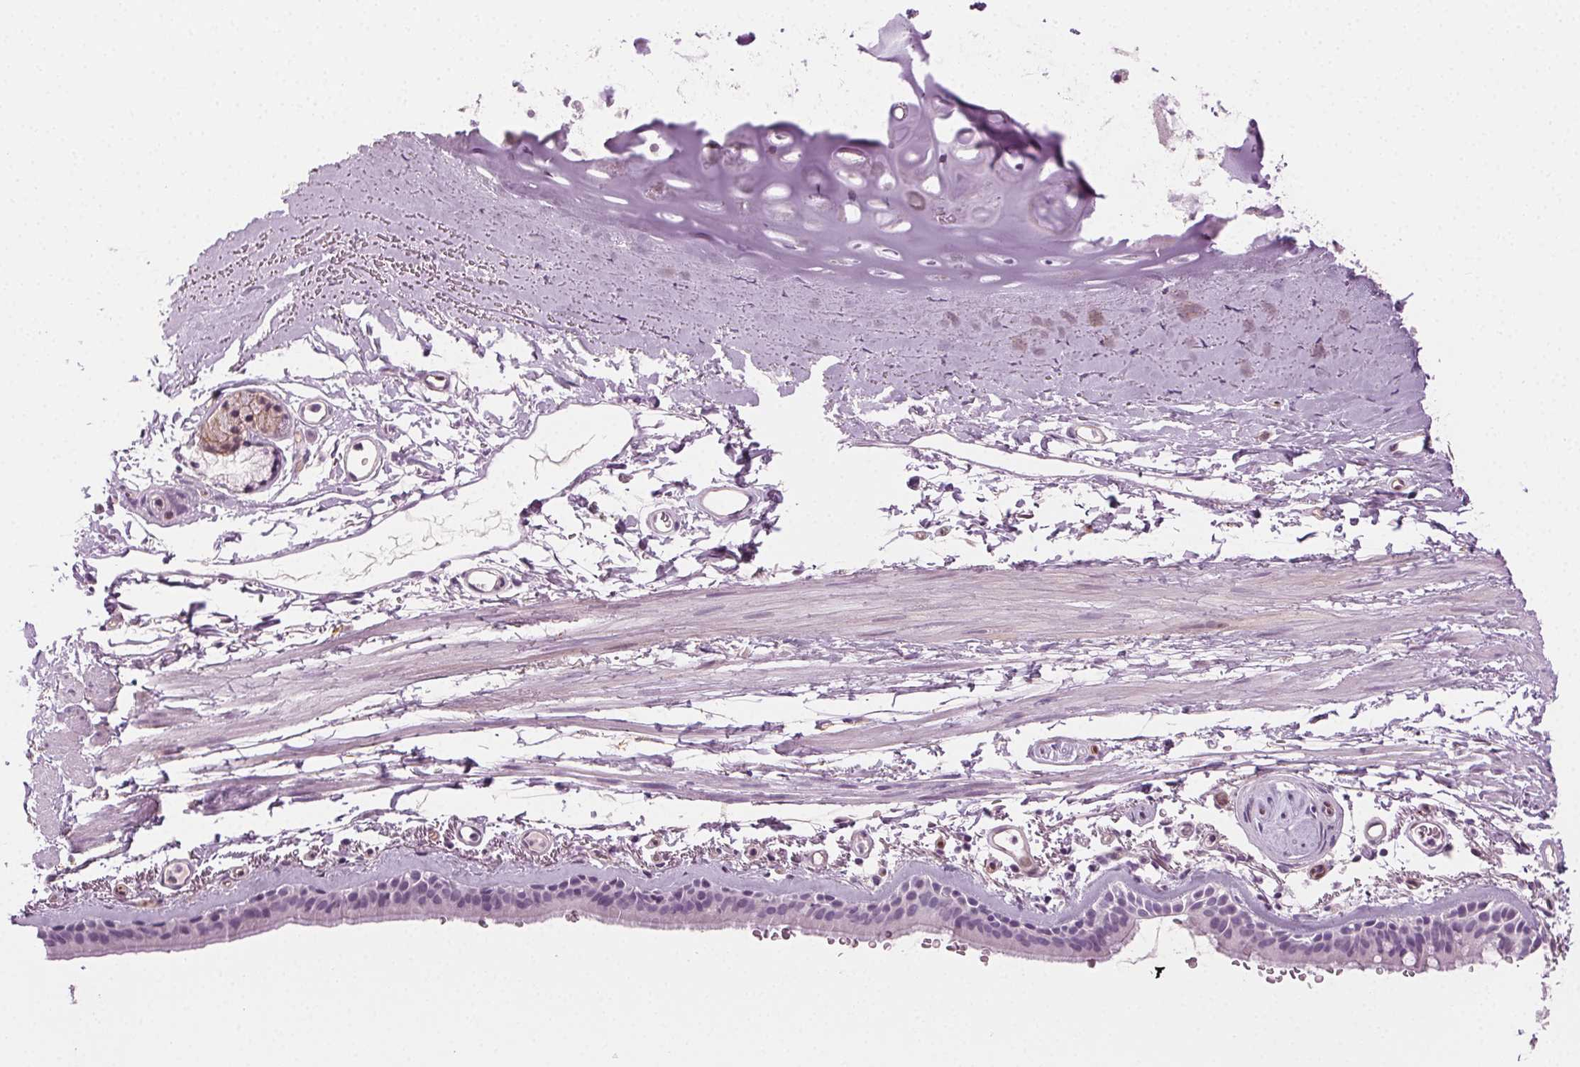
{"staining": {"intensity": "negative", "quantity": "none", "location": "none"}, "tissue": "bronchus", "cell_type": "Respiratory epithelial cells", "image_type": "normal", "snomed": [{"axis": "morphology", "description": "Normal tissue, NOS"}, {"axis": "topography", "description": "Lymph node"}, {"axis": "topography", "description": "Bronchus"}], "caption": "Immunohistochemistry (IHC) photomicrograph of normal bronchus: human bronchus stained with DAB exhibits no significant protein staining in respiratory epithelial cells.", "gene": "AIF1L", "patient": {"sex": "female", "age": 70}}